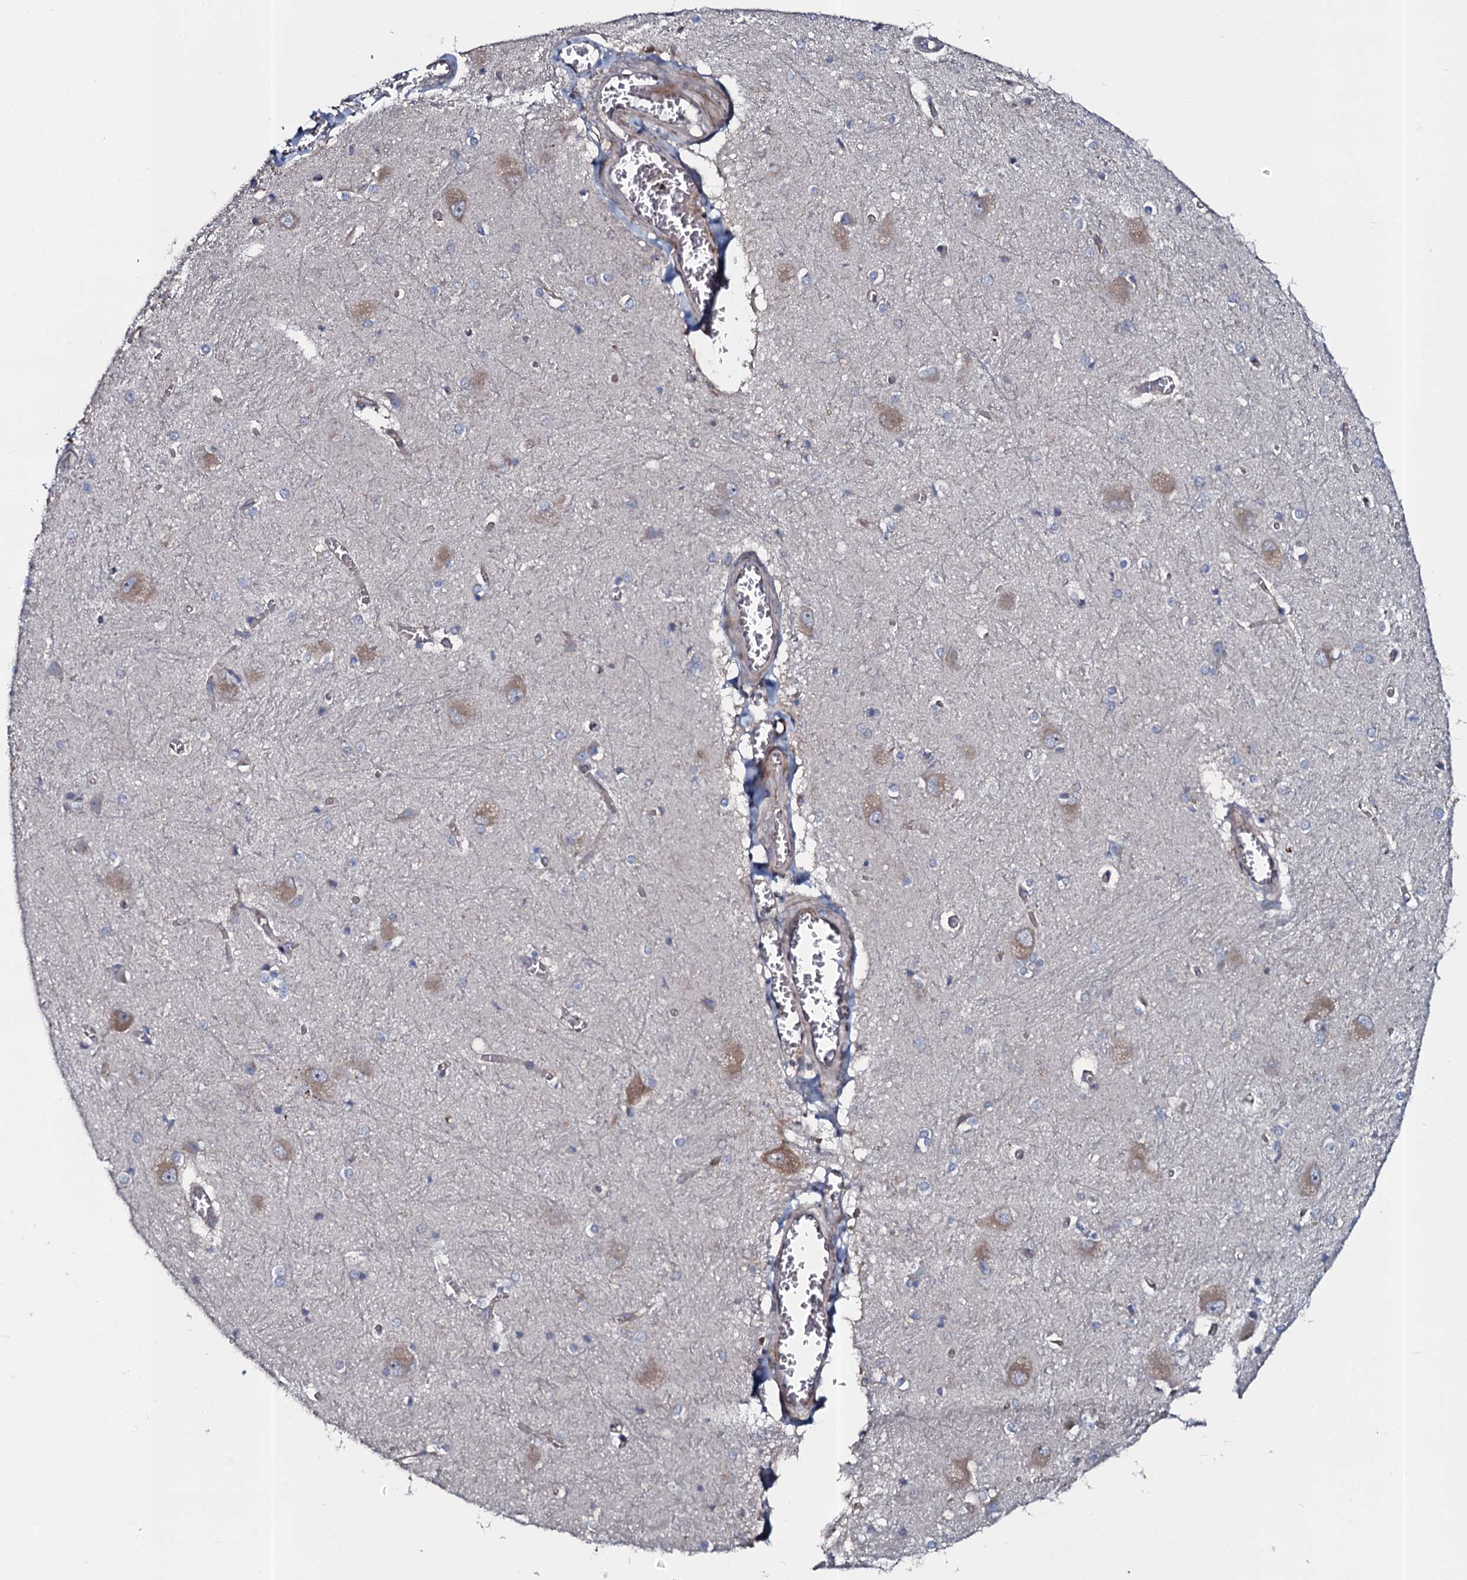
{"staining": {"intensity": "moderate", "quantity": "<25%", "location": "cytoplasmic/membranous"}, "tissue": "caudate", "cell_type": "Glial cells", "image_type": "normal", "snomed": [{"axis": "morphology", "description": "Normal tissue, NOS"}, {"axis": "topography", "description": "Lateral ventricle wall"}], "caption": "Brown immunohistochemical staining in unremarkable caudate shows moderate cytoplasmic/membranous staining in approximately <25% of glial cells. Nuclei are stained in blue.", "gene": "TMEM151A", "patient": {"sex": "male", "age": 37}}